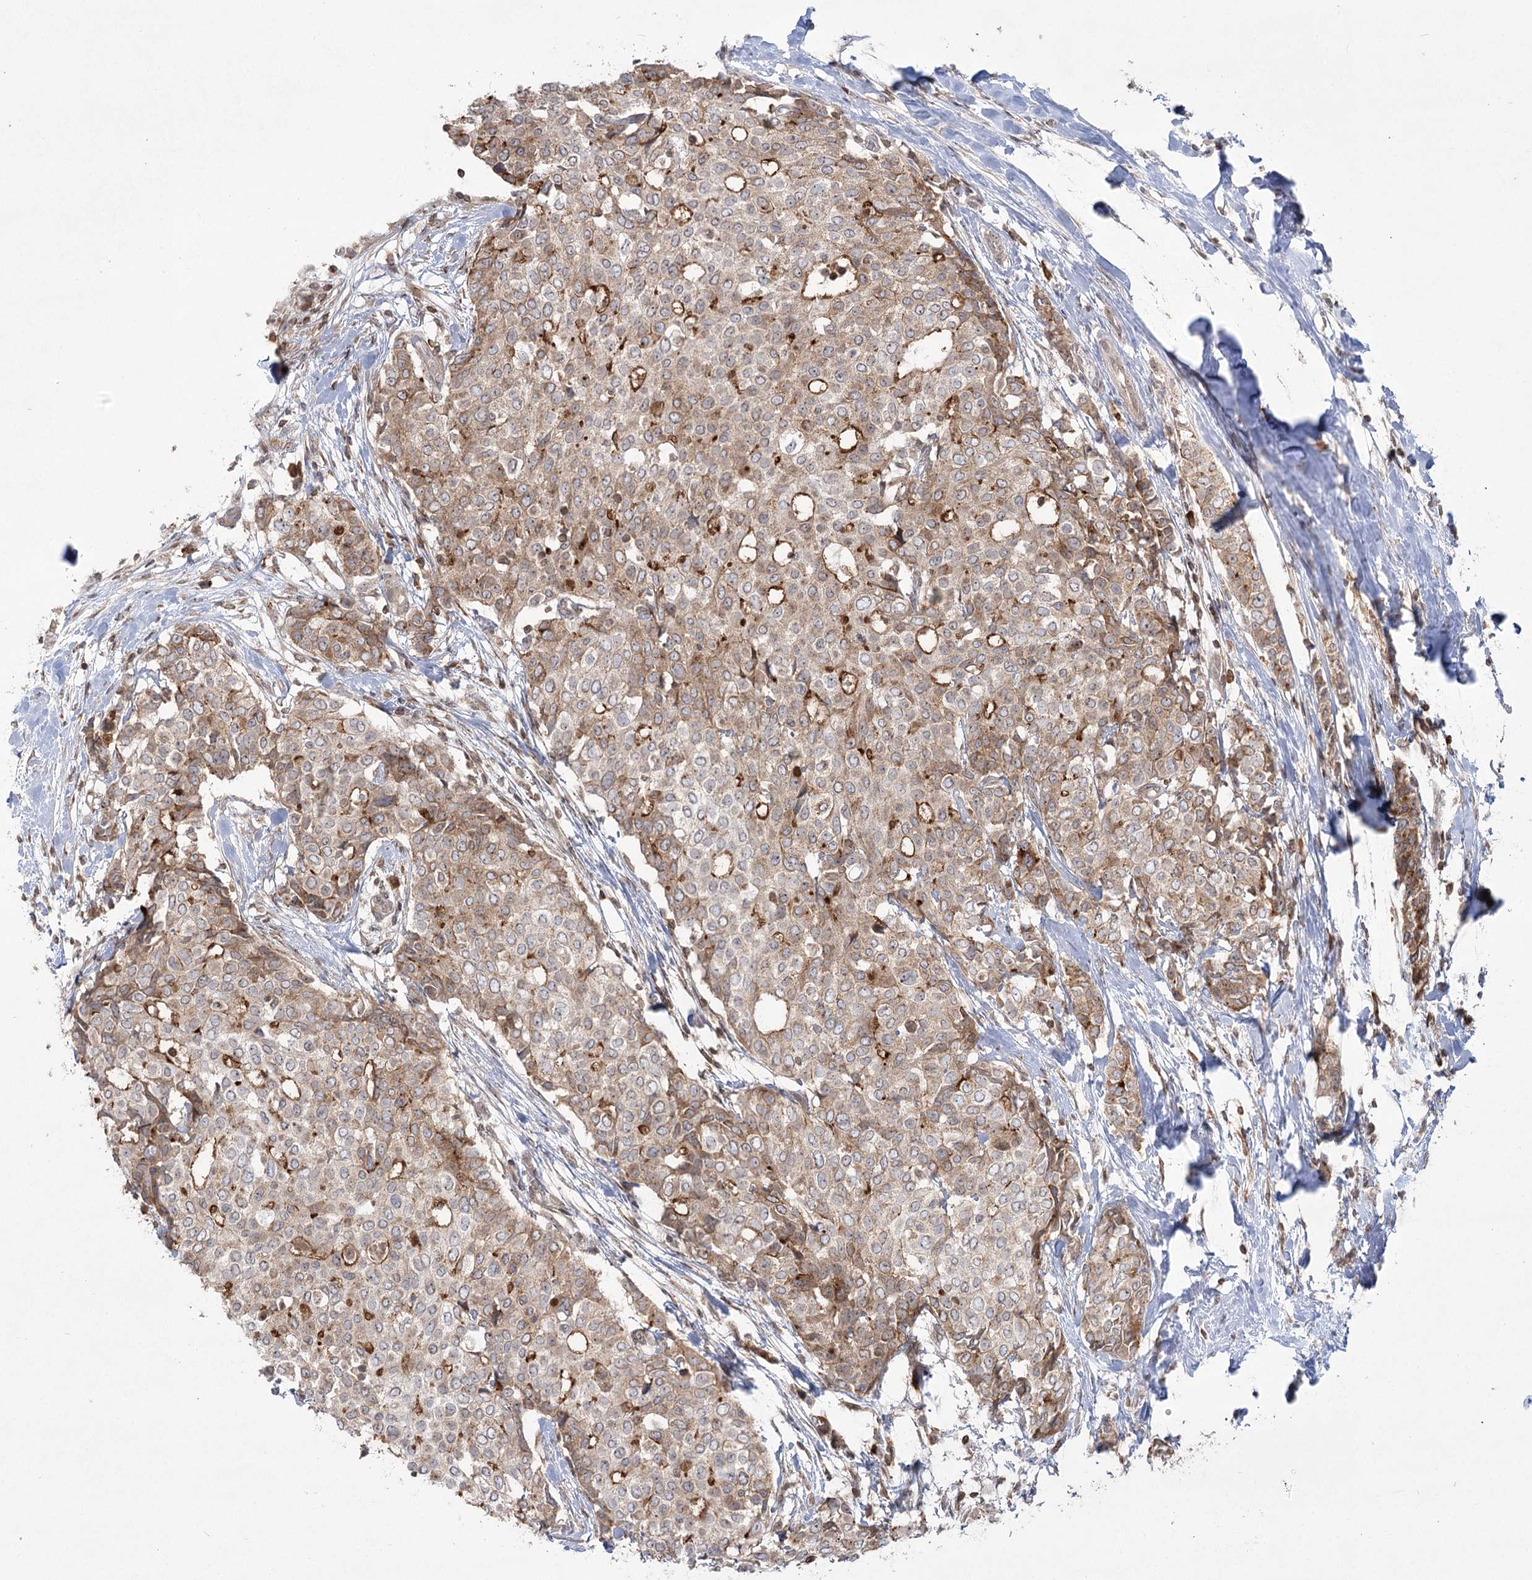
{"staining": {"intensity": "moderate", "quantity": ">75%", "location": "cytoplasmic/membranous"}, "tissue": "breast cancer", "cell_type": "Tumor cells", "image_type": "cancer", "snomed": [{"axis": "morphology", "description": "Lobular carcinoma"}, {"axis": "topography", "description": "Breast"}], "caption": "The photomicrograph displays immunohistochemical staining of breast cancer (lobular carcinoma). There is moderate cytoplasmic/membranous staining is seen in about >75% of tumor cells.", "gene": "SYTL1", "patient": {"sex": "female", "age": 51}}